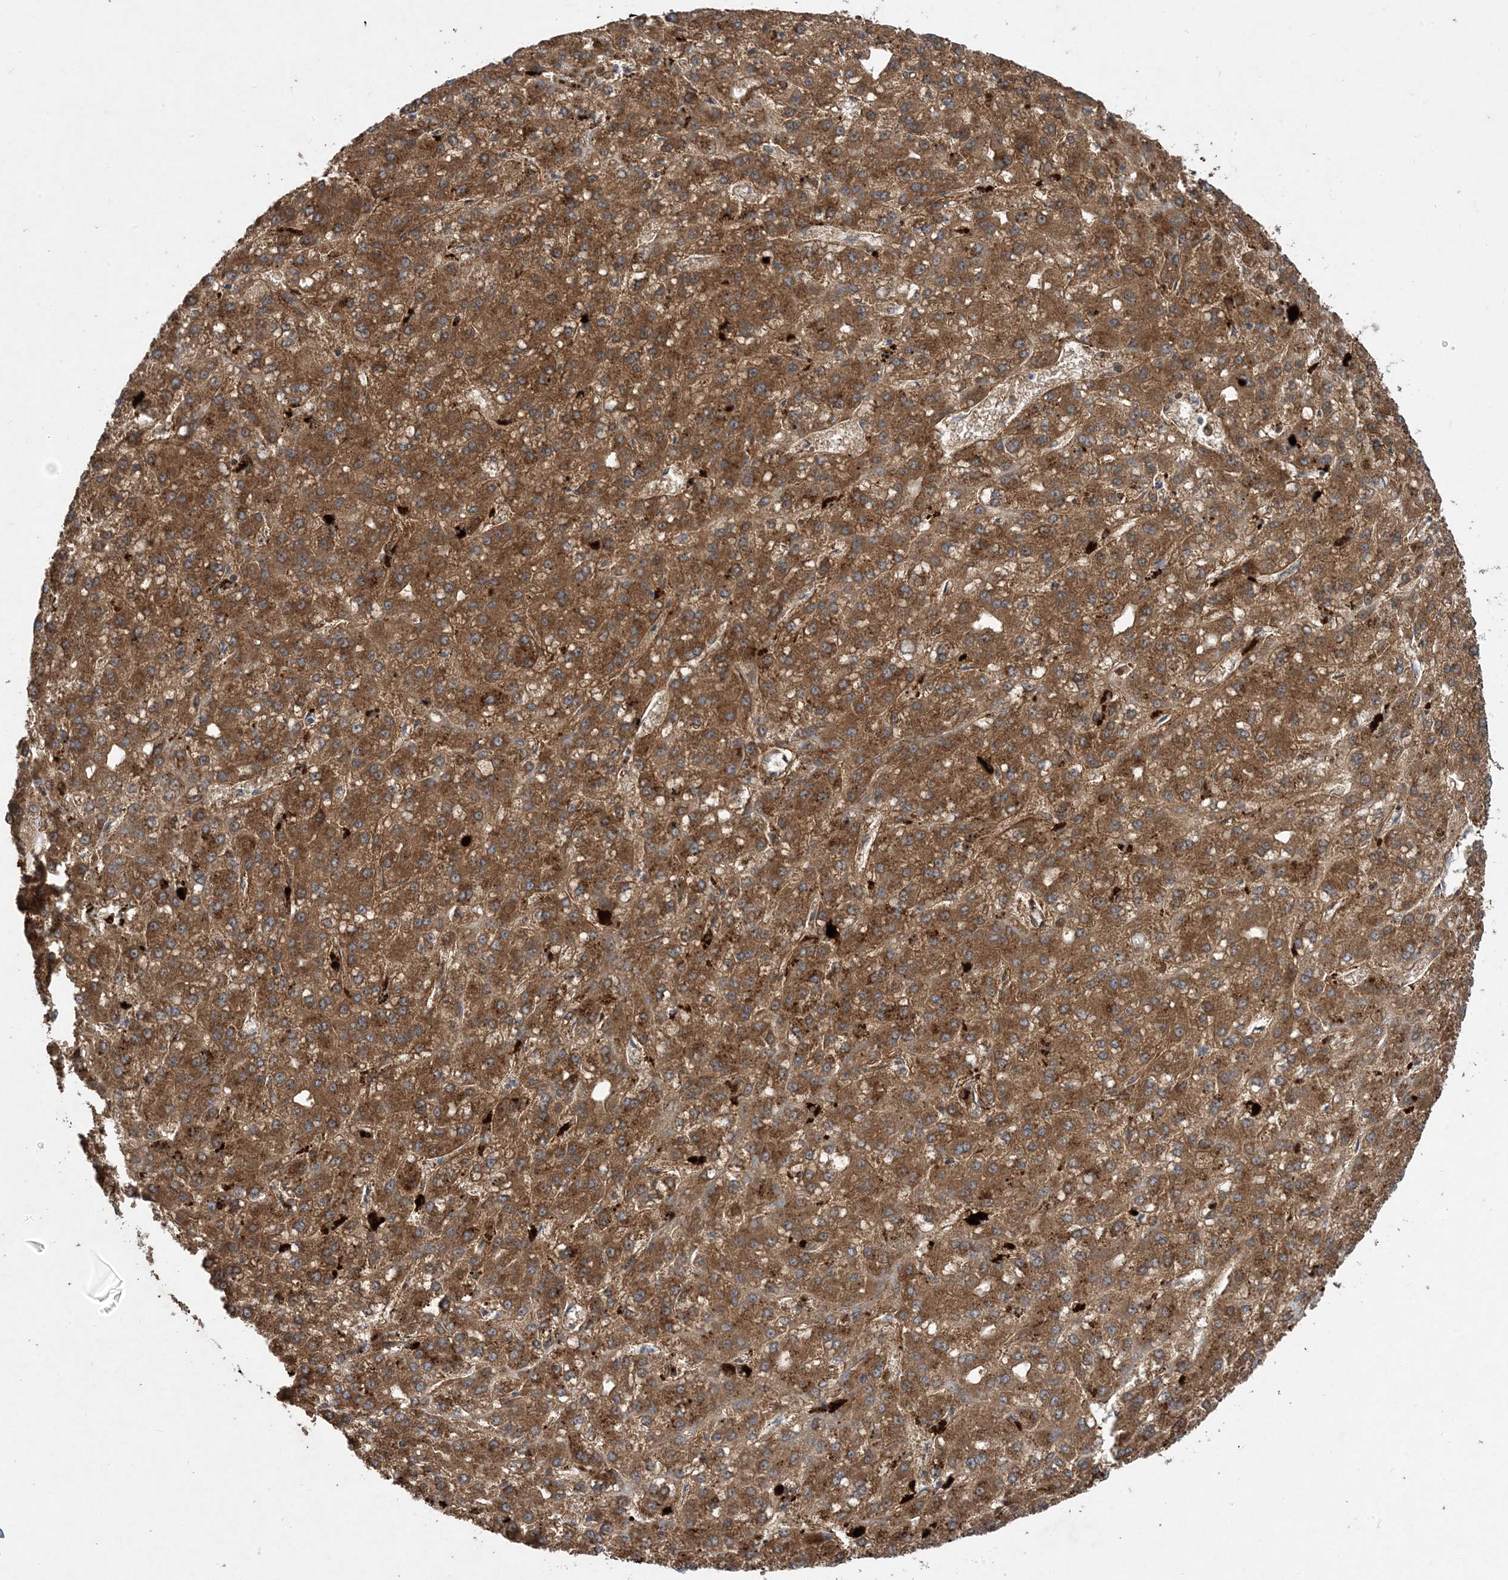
{"staining": {"intensity": "strong", "quantity": ">75%", "location": "cytoplasmic/membranous"}, "tissue": "liver cancer", "cell_type": "Tumor cells", "image_type": "cancer", "snomed": [{"axis": "morphology", "description": "Carcinoma, Hepatocellular, NOS"}, {"axis": "topography", "description": "Liver"}], "caption": "Immunohistochemistry micrograph of liver cancer stained for a protein (brown), which demonstrates high levels of strong cytoplasmic/membranous positivity in about >75% of tumor cells.", "gene": "MASP2", "patient": {"sex": "male", "age": 67}}